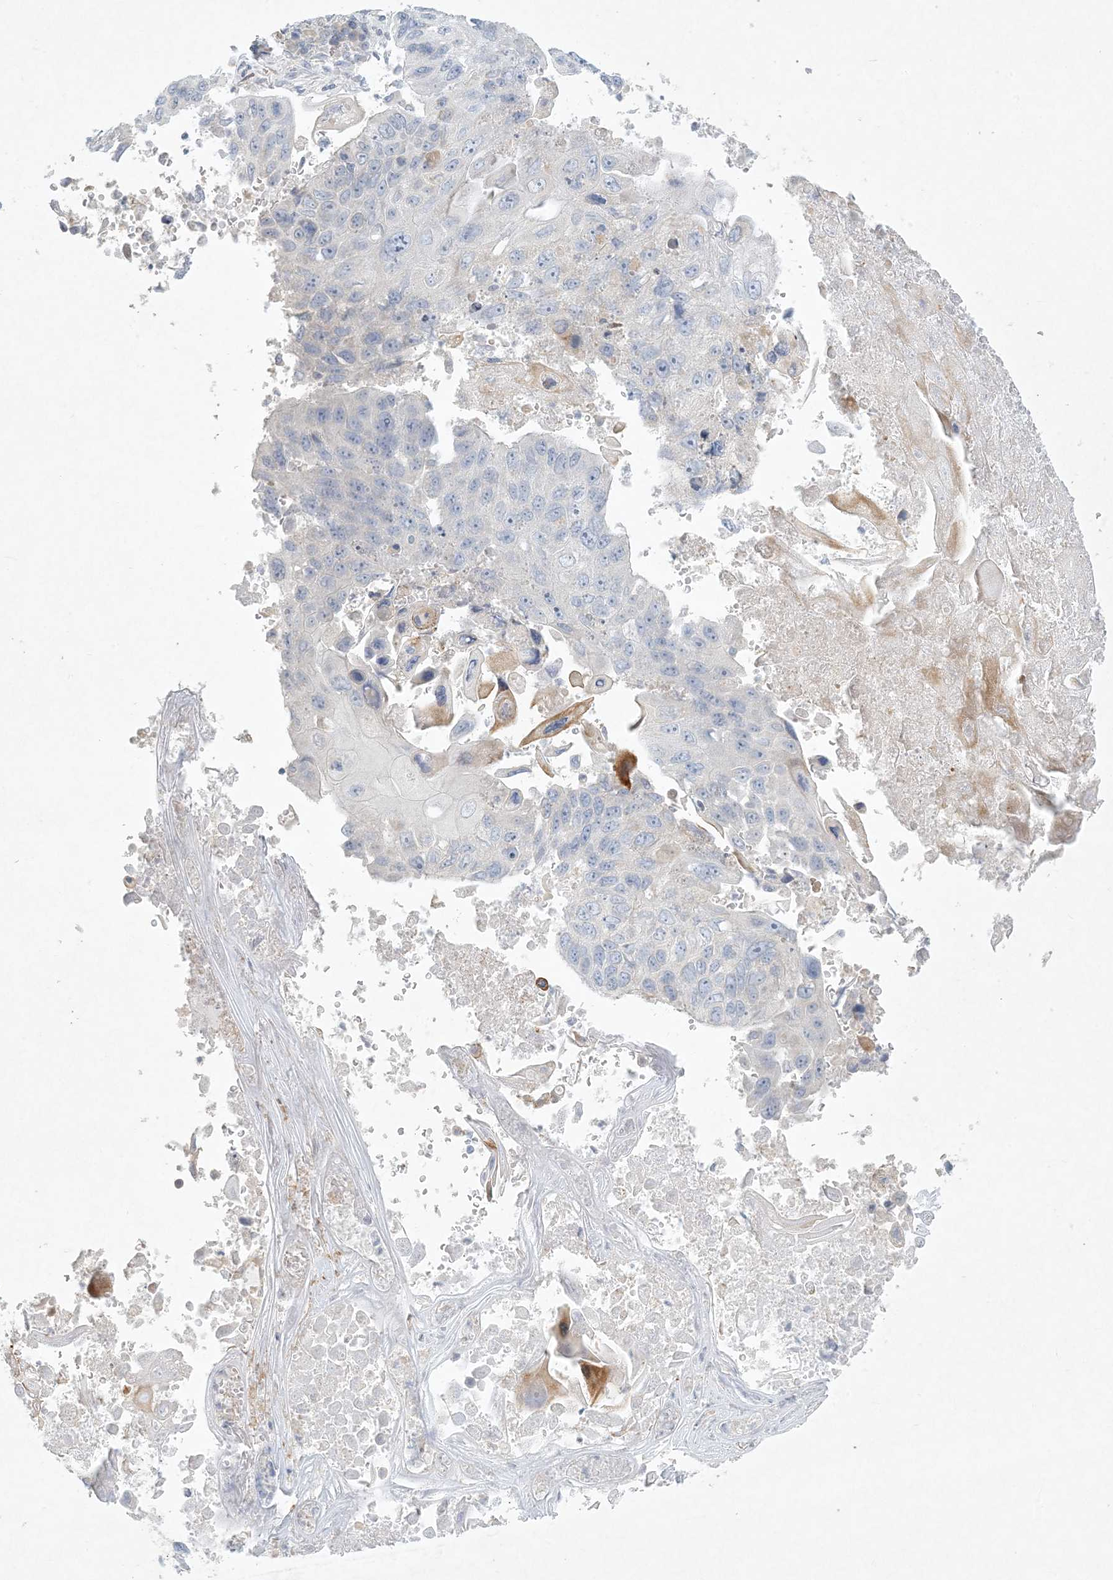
{"staining": {"intensity": "negative", "quantity": "none", "location": "none"}, "tissue": "lung cancer", "cell_type": "Tumor cells", "image_type": "cancer", "snomed": [{"axis": "morphology", "description": "Squamous cell carcinoma, NOS"}, {"axis": "topography", "description": "Lung"}], "caption": "This is an immunohistochemistry (IHC) micrograph of squamous cell carcinoma (lung). There is no expression in tumor cells.", "gene": "ZNF385D", "patient": {"sex": "male", "age": 61}}